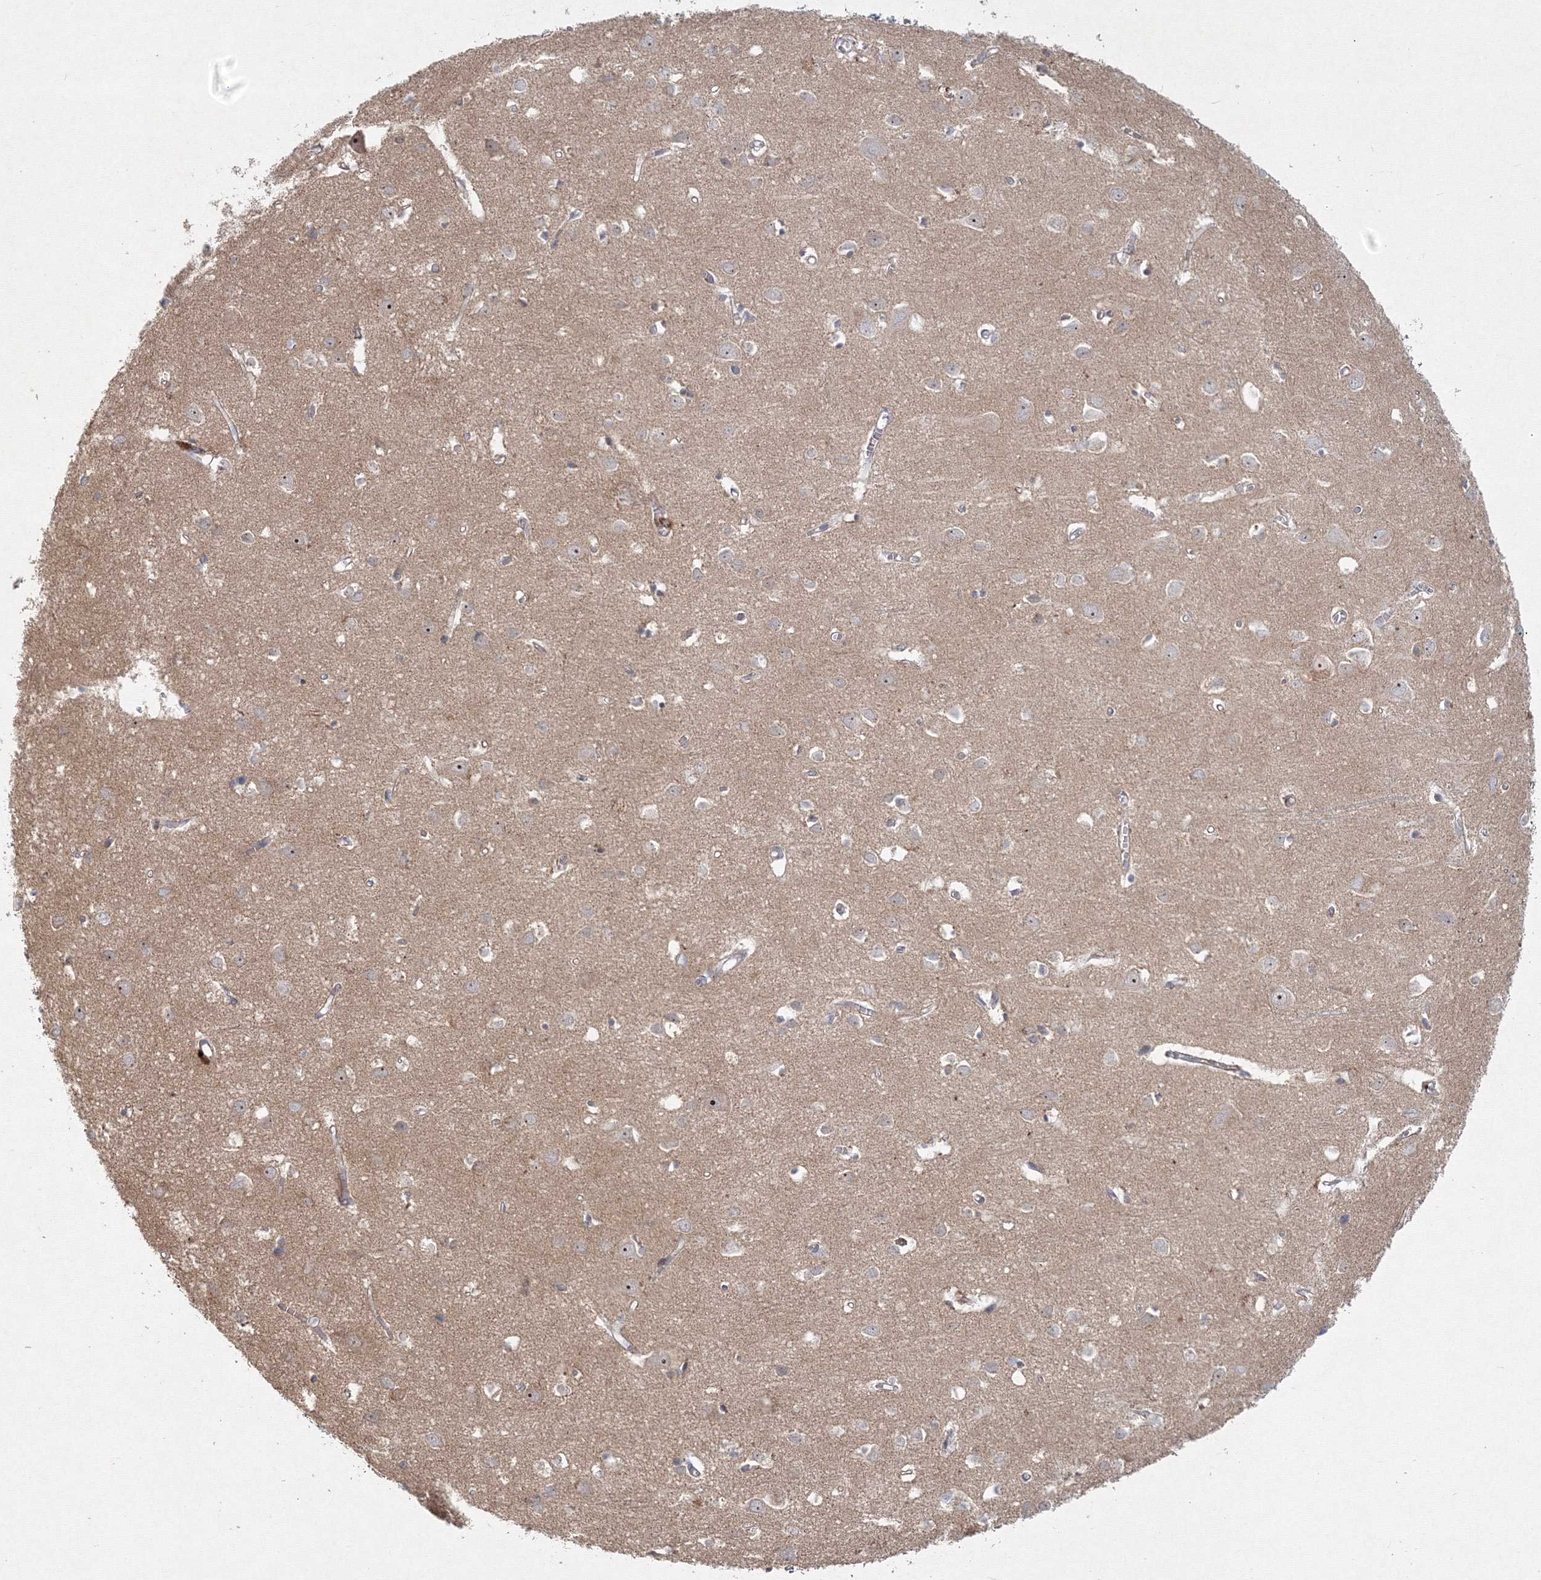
{"staining": {"intensity": "weak", "quantity": ">75%", "location": "cytoplasmic/membranous"}, "tissue": "cerebral cortex", "cell_type": "Endothelial cells", "image_type": "normal", "snomed": [{"axis": "morphology", "description": "Normal tissue, NOS"}, {"axis": "topography", "description": "Cerebral cortex"}], "caption": "Approximately >75% of endothelial cells in normal human cerebral cortex display weak cytoplasmic/membranous protein staining as visualized by brown immunohistochemical staining.", "gene": "WDR49", "patient": {"sex": "female", "age": 64}}